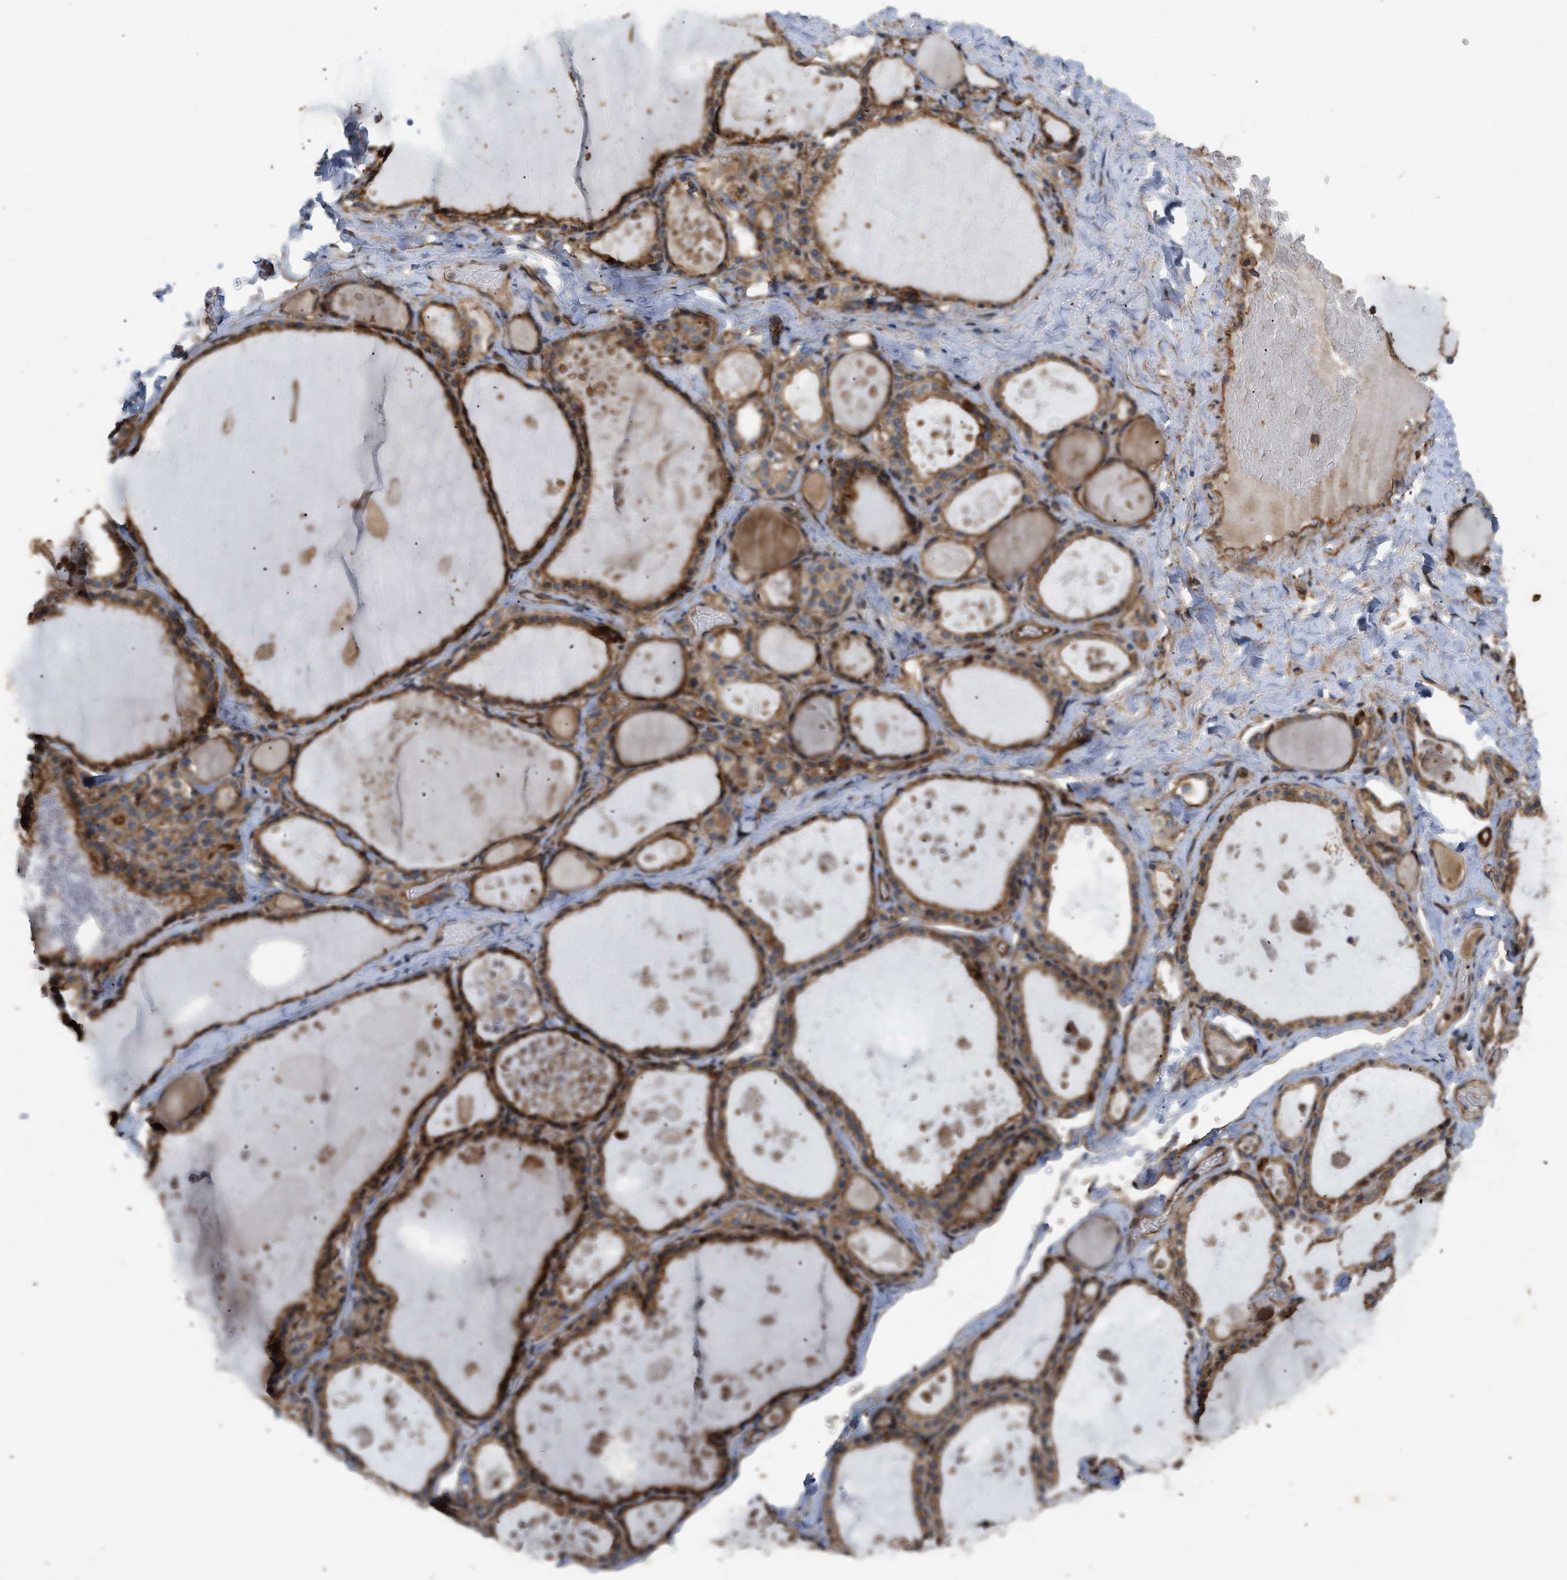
{"staining": {"intensity": "moderate", "quantity": ">75%", "location": "cytoplasmic/membranous"}, "tissue": "thyroid gland", "cell_type": "Glandular cells", "image_type": "normal", "snomed": [{"axis": "morphology", "description": "Normal tissue, NOS"}, {"axis": "topography", "description": "Thyroid gland"}], "caption": "High-power microscopy captured an immunohistochemistry micrograph of benign thyroid gland, revealing moderate cytoplasmic/membranous staining in about >75% of glandular cells.", "gene": "GNB4", "patient": {"sex": "male", "age": 56}}